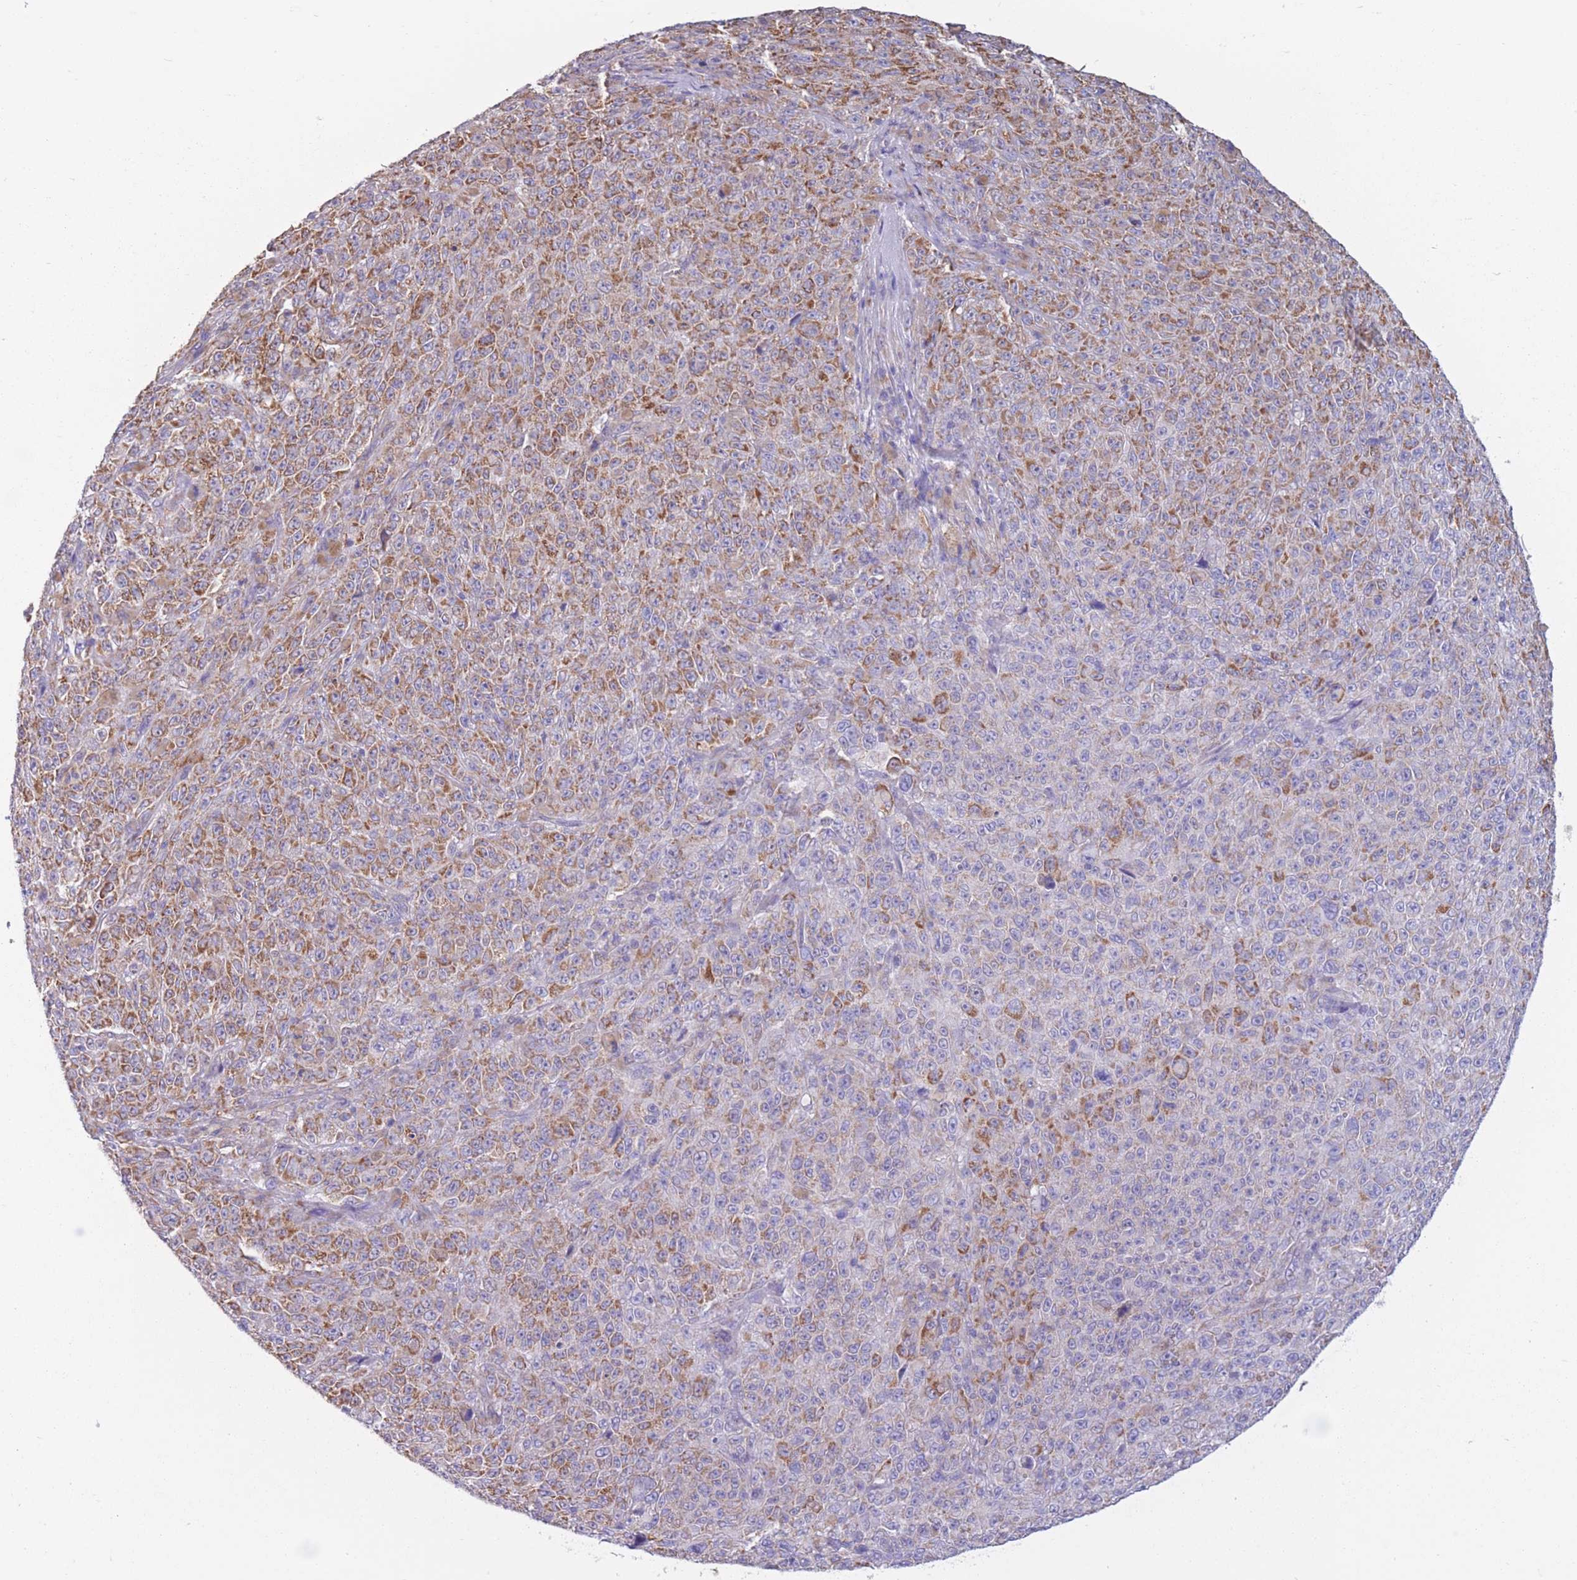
{"staining": {"intensity": "moderate", "quantity": ">75%", "location": "cytoplasmic/membranous"}, "tissue": "melanoma", "cell_type": "Tumor cells", "image_type": "cancer", "snomed": [{"axis": "morphology", "description": "Malignant melanoma, NOS"}, {"axis": "topography", "description": "Skin"}], "caption": "Immunohistochemistry (IHC) micrograph of malignant melanoma stained for a protein (brown), which reveals medium levels of moderate cytoplasmic/membranous staining in approximately >75% of tumor cells.", "gene": "PDHA1", "patient": {"sex": "female", "age": 82}}